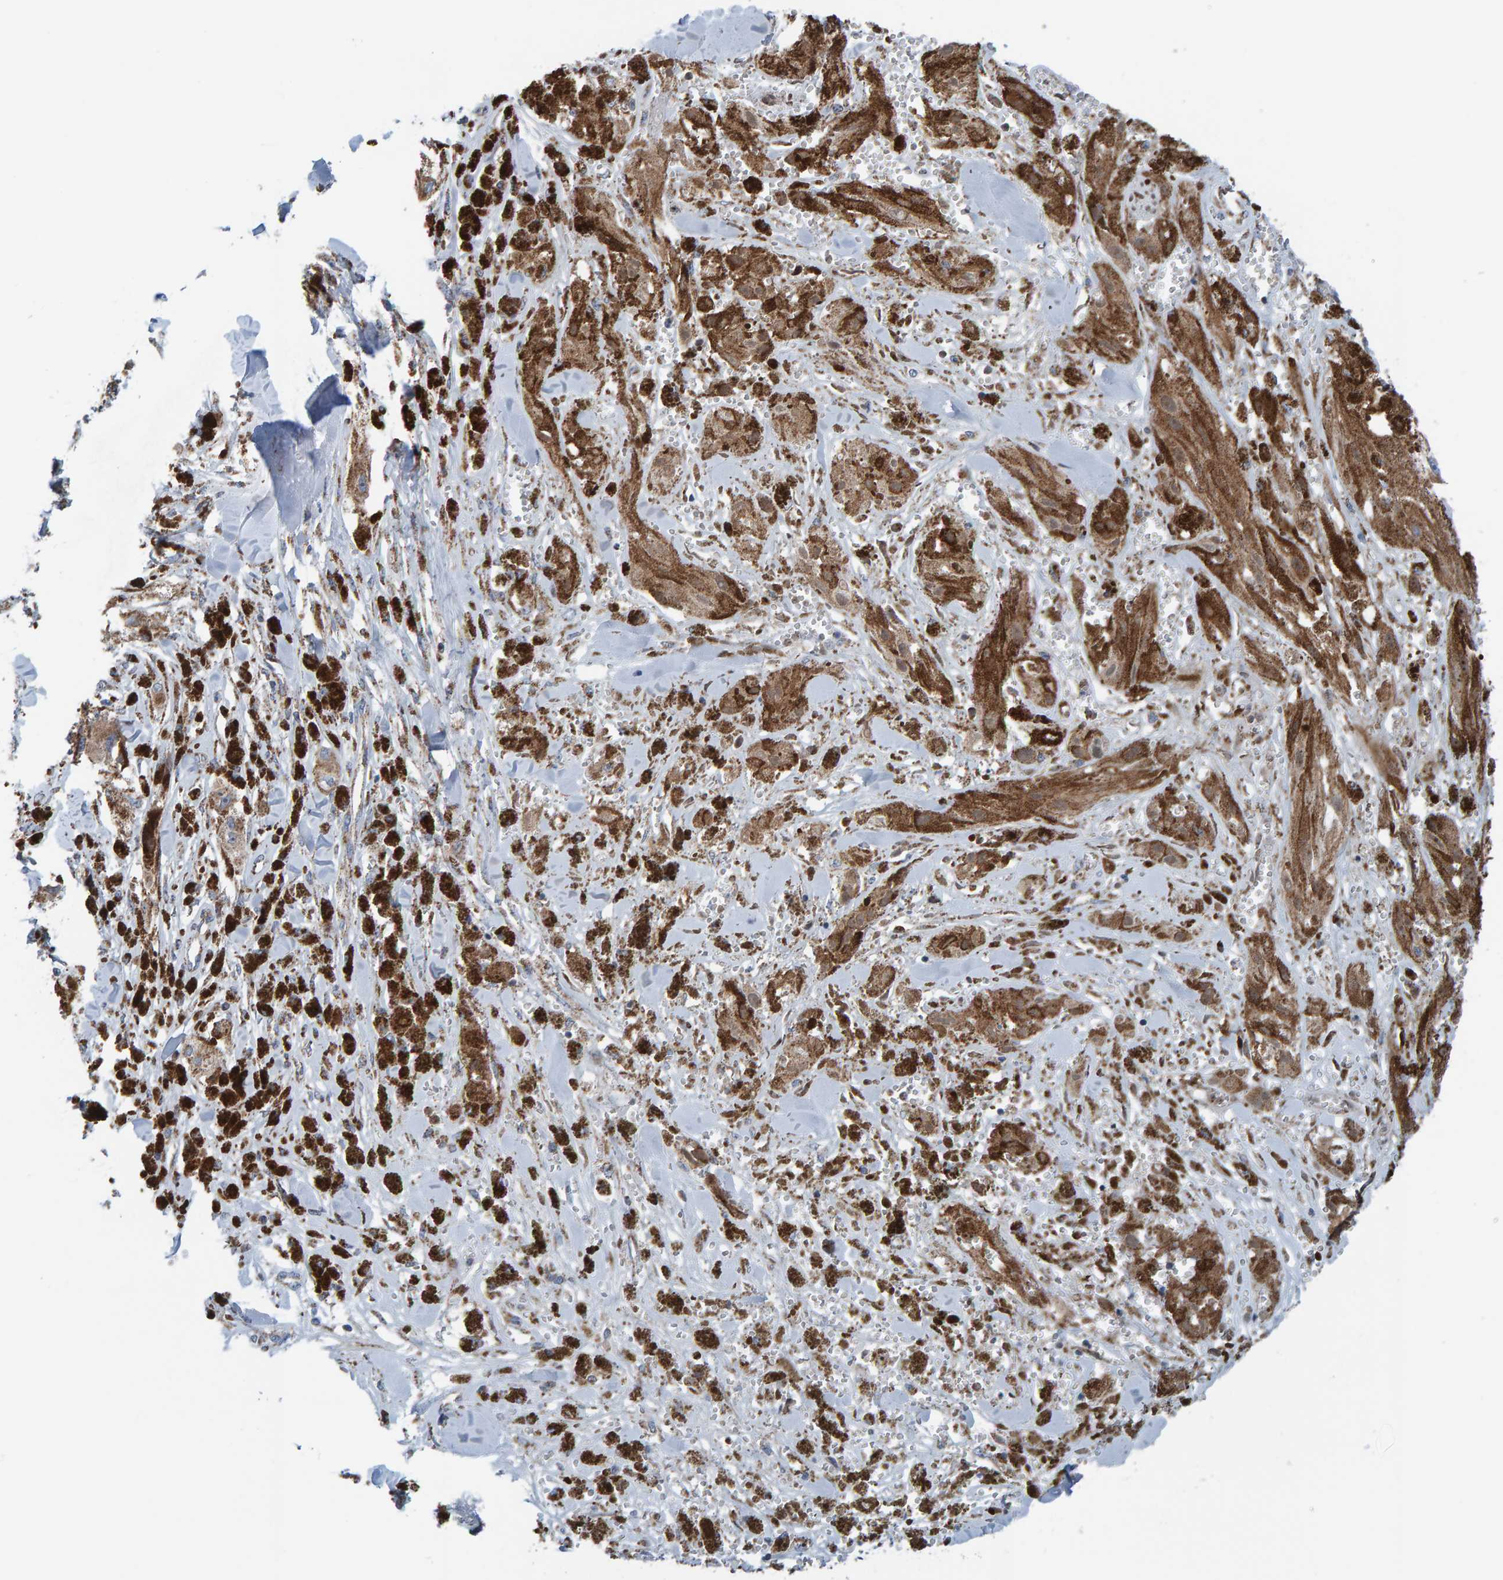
{"staining": {"intensity": "moderate", "quantity": ">75%", "location": "cytoplasmic/membranous"}, "tissue": "melanoma", "cell_type": "Tumor cells", "image_type": "cancer", "snomed": [{"axis": "morphology", "description": "Malignant melanoma, NOS"}, {"axis": "topography", "description": "Skin"}], "caption": "A brown stain shows moderate cytoplasmic/membranous staining of a protein in melanoma tumor cells.", "gene": "ZNF48", "patient": {"sex": "male", "age": 88}}